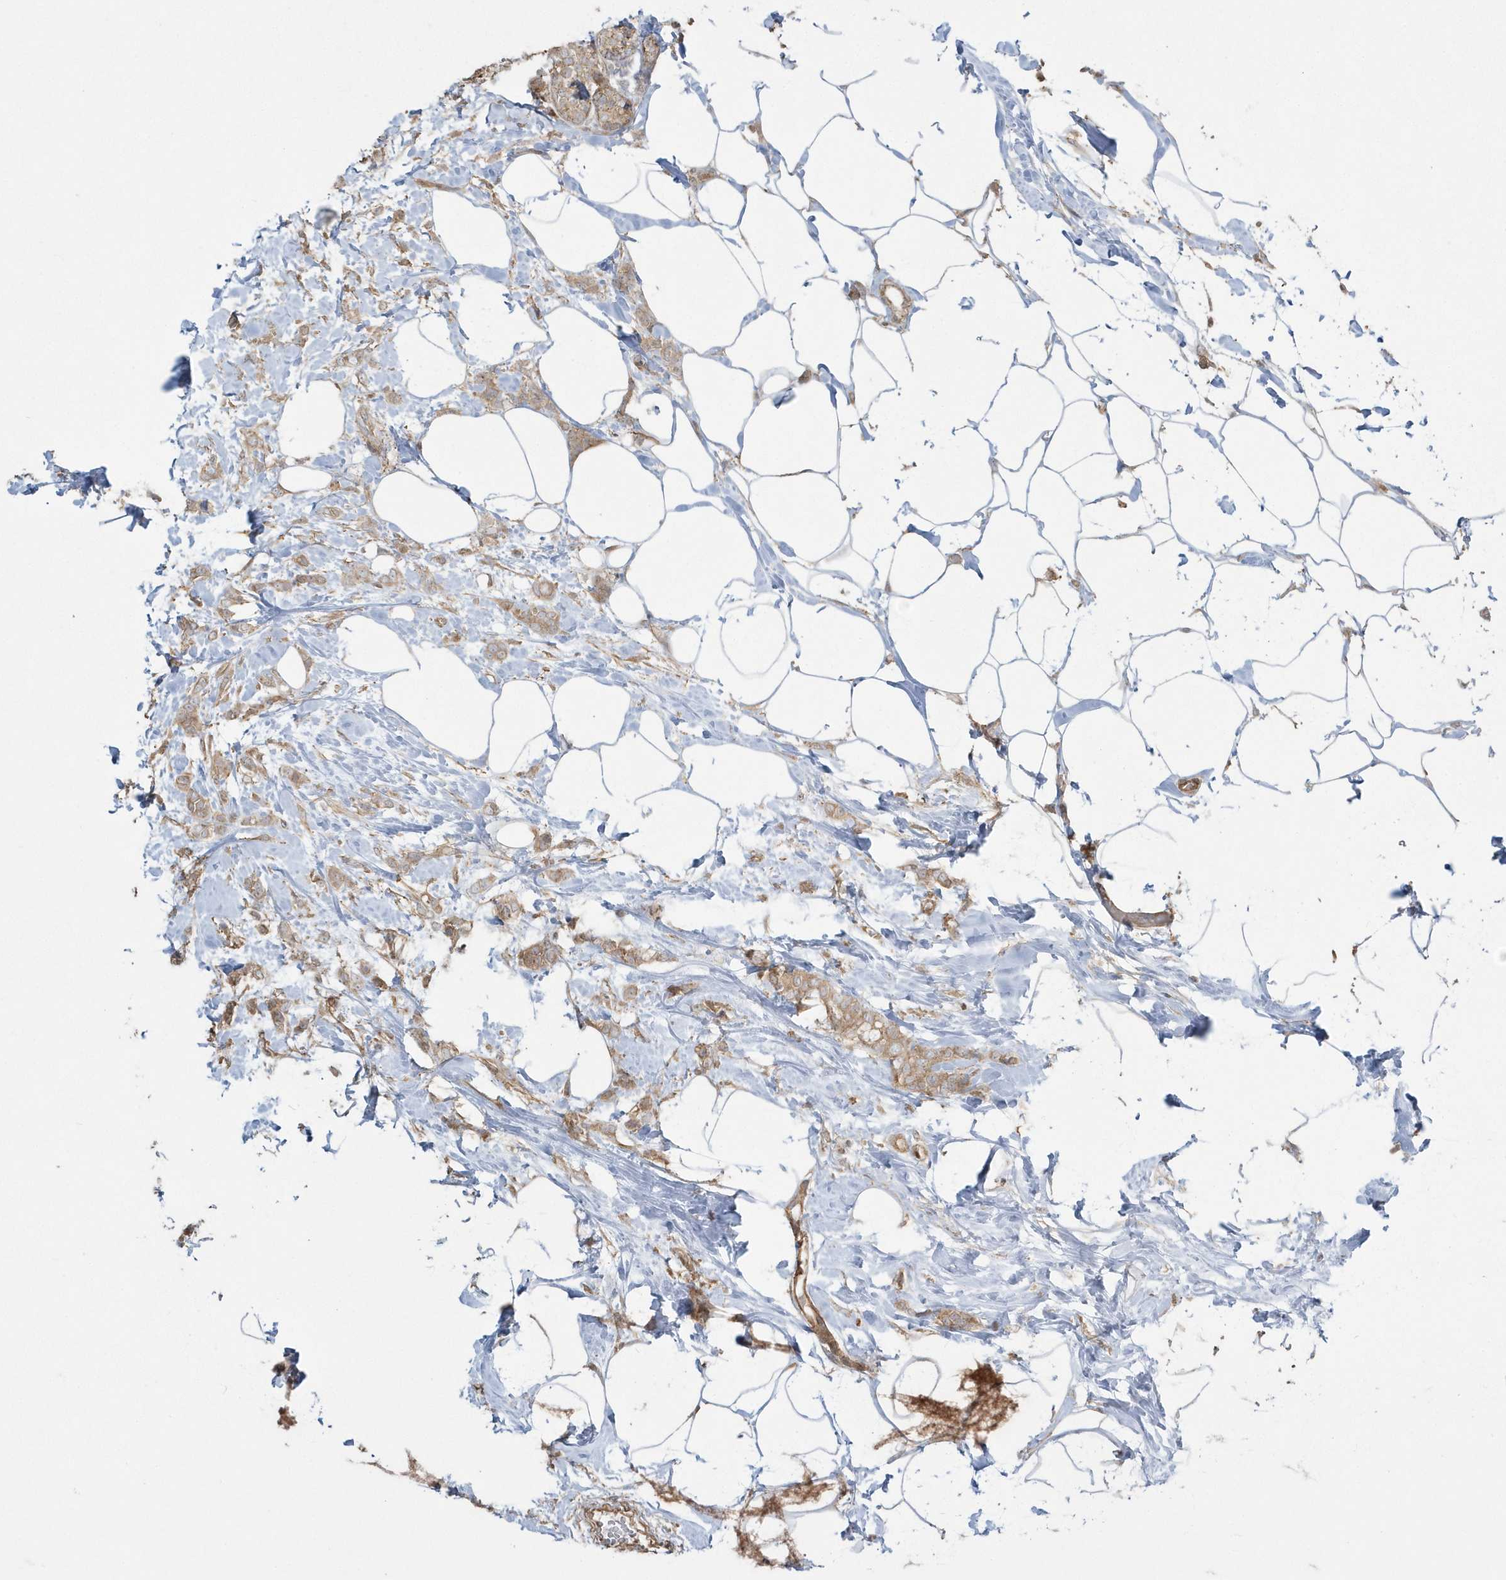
{"staining": {"intensity": "moderate", "quantity": ">75%", "location": "cytoplasmic/membranous"}, "tissue": "breast cancer", "cell_type": "Tumor cells", "image_type": "cancer", "snomed": [{"axis": "morphology", "description": "Lobular carcinoma, in situ"}, {"axis": "morphology", "description": "Lobular carcinoma"}, {"axis": "topography", "description": "Breast"}], "caption": "An image showing moderate cytoplasmic/membranous positivity in about >75% of tumor cells in breast cancer, as visualized by brown immunohistochemical staining.", "gene": "ARMC8", "patient": {"sex": "female", "age": 41}}